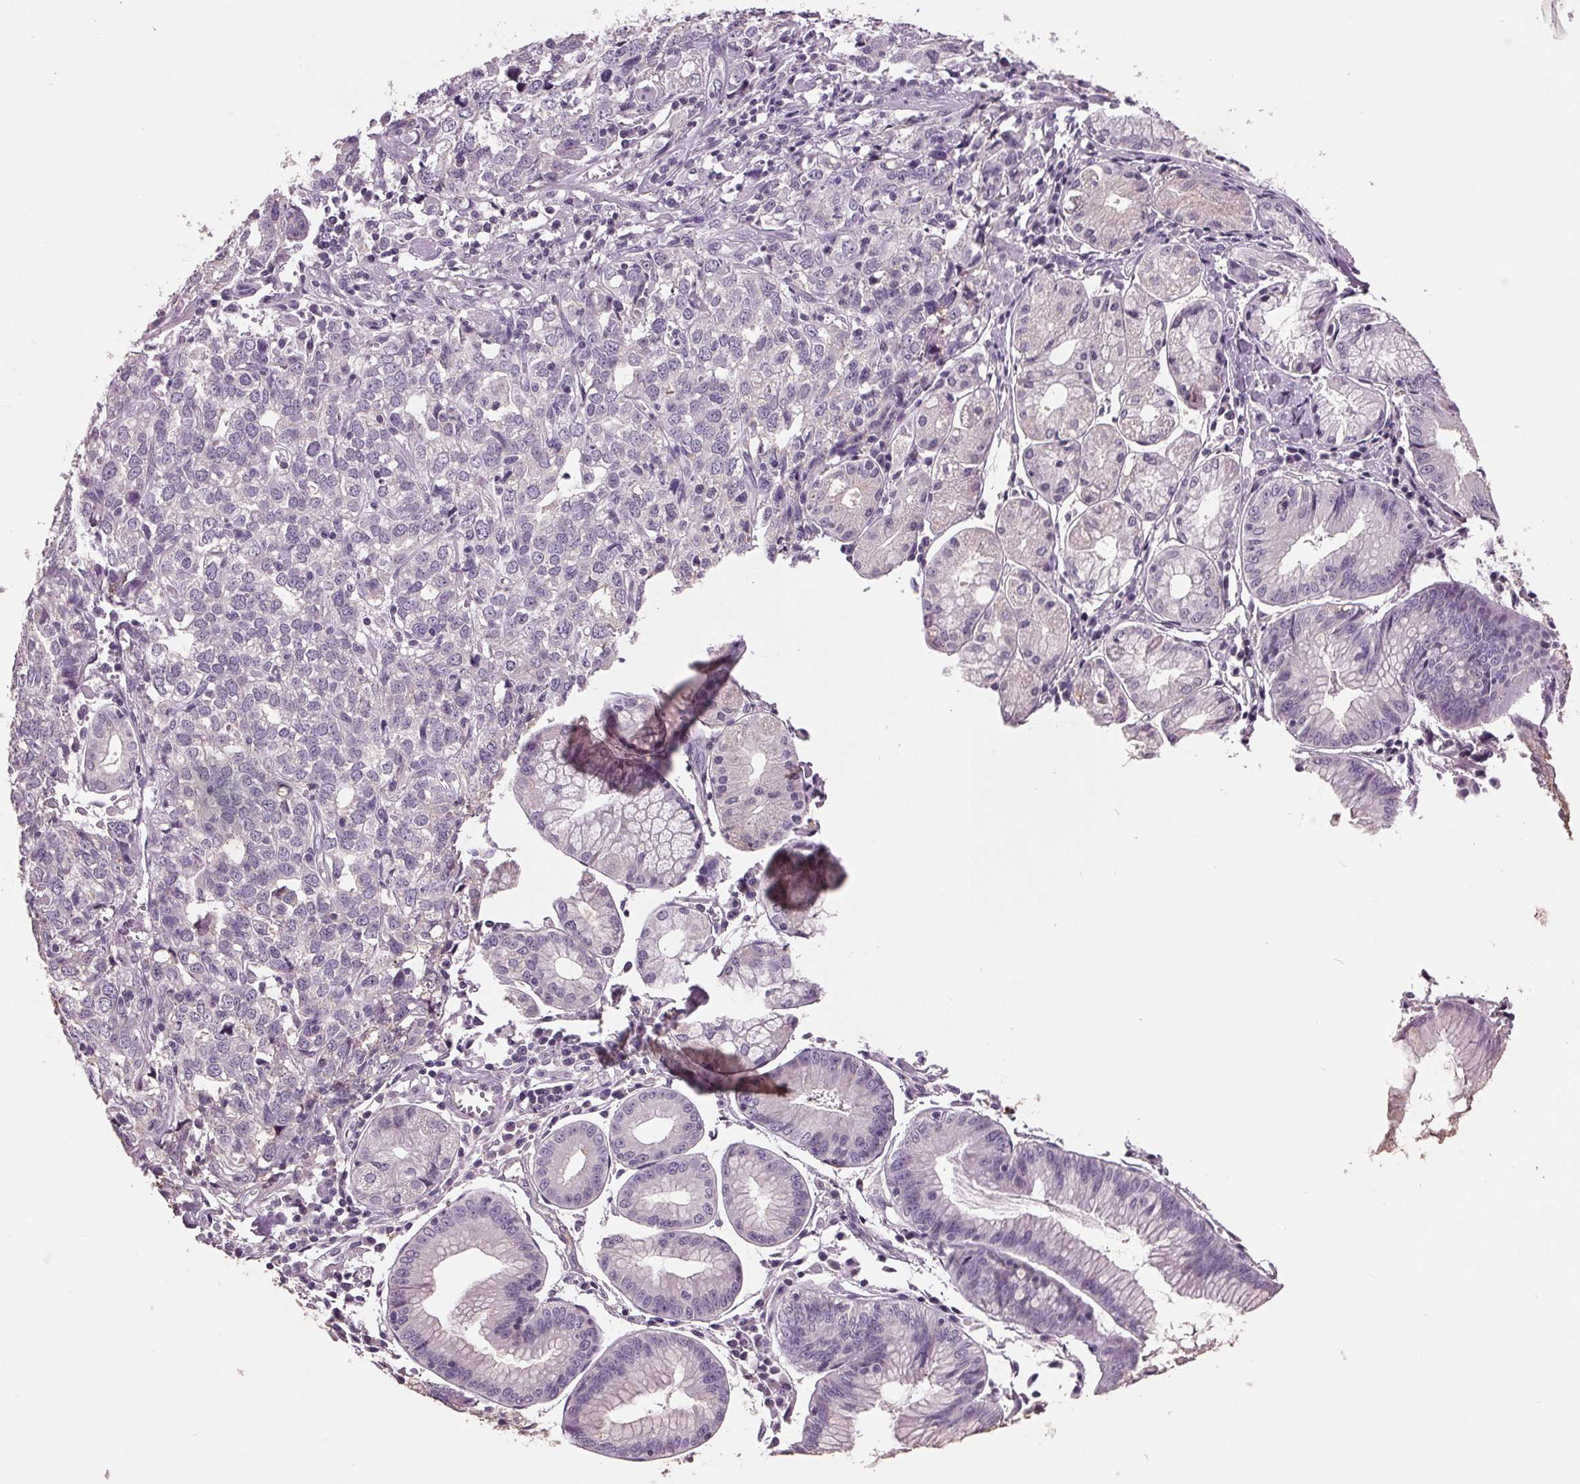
{"staining": {"intensity": "negative", "quantity": "none", "location": "none"}, "tissue": "stomach cancer", "cell_type": "Tumor cells", "image_type": "cancer", "snomed": [{"axis": "morphology", "description": "Adenocarcinoma, NOS"}, {"axis": "topography", "description": "Stomach, upper"}], "caption": "Protein analysis of adenocarcinoma (stomach) reveals no significant expression in tumor cells. (DAB (3,3'-diaminobenzidine) IHC visualized using brightfield microscopy, high magnification).", "gene": "C6", "patient": {"sex": "male", "age": 81}}